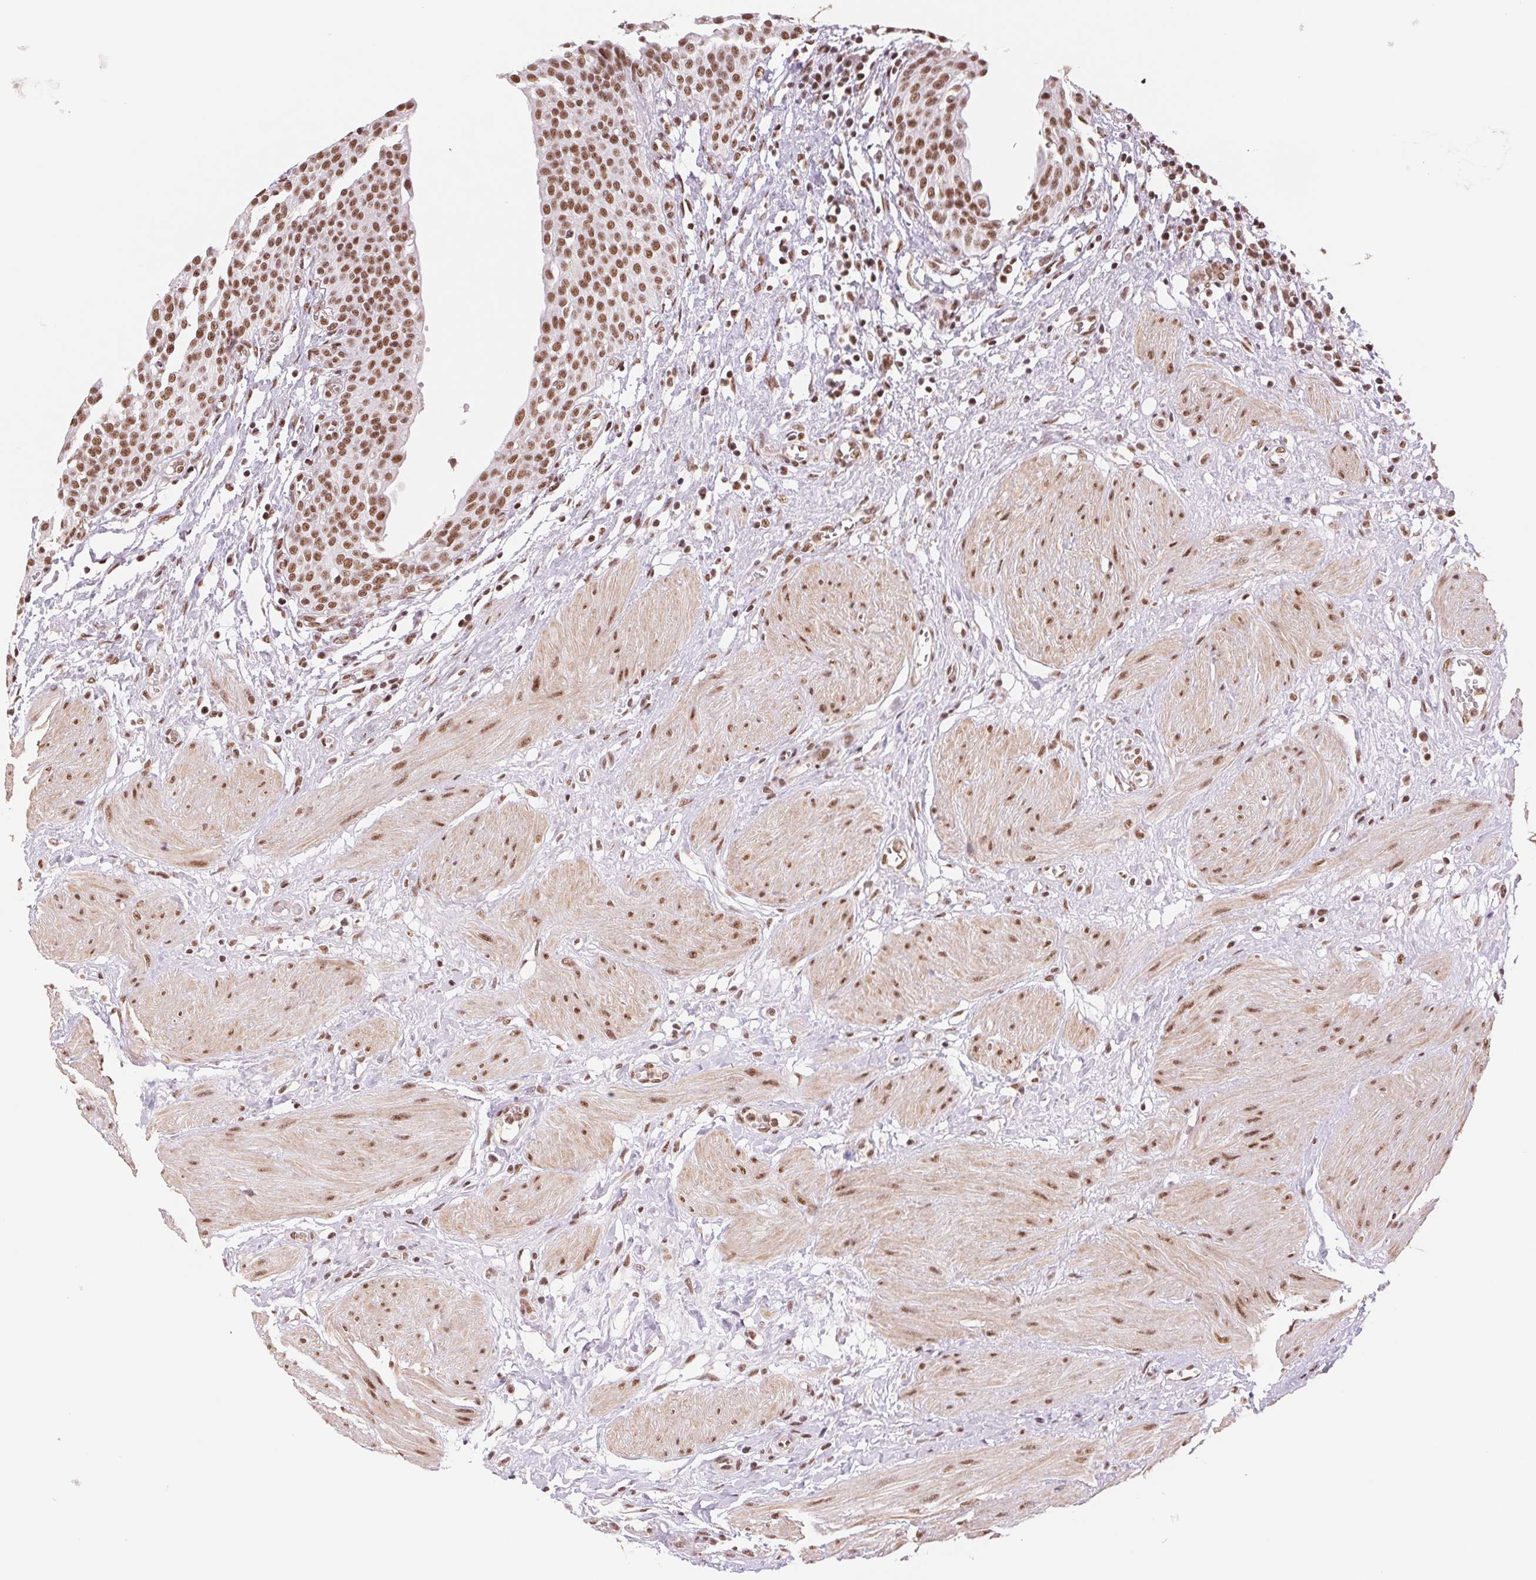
{"staining": {"intensity": "strong", "quantity": ">75%", "location": "nuclear"}, "tissue": "urinary bladder", "cell_type": "Urothelial cells", "image_type": "normal", "snomed": [{"axis": "morphology", "description": "Normal tissue, NOS"}, {"axis": "topography", "description": "Urinary bladder"}], "caption": "IHC of benign human urinary bladder reveals high levels of strong nuclear staining in about >75% of urothelial cells.", "gene": "SREK1", "patient": {"sex": "male", "age": 55}}